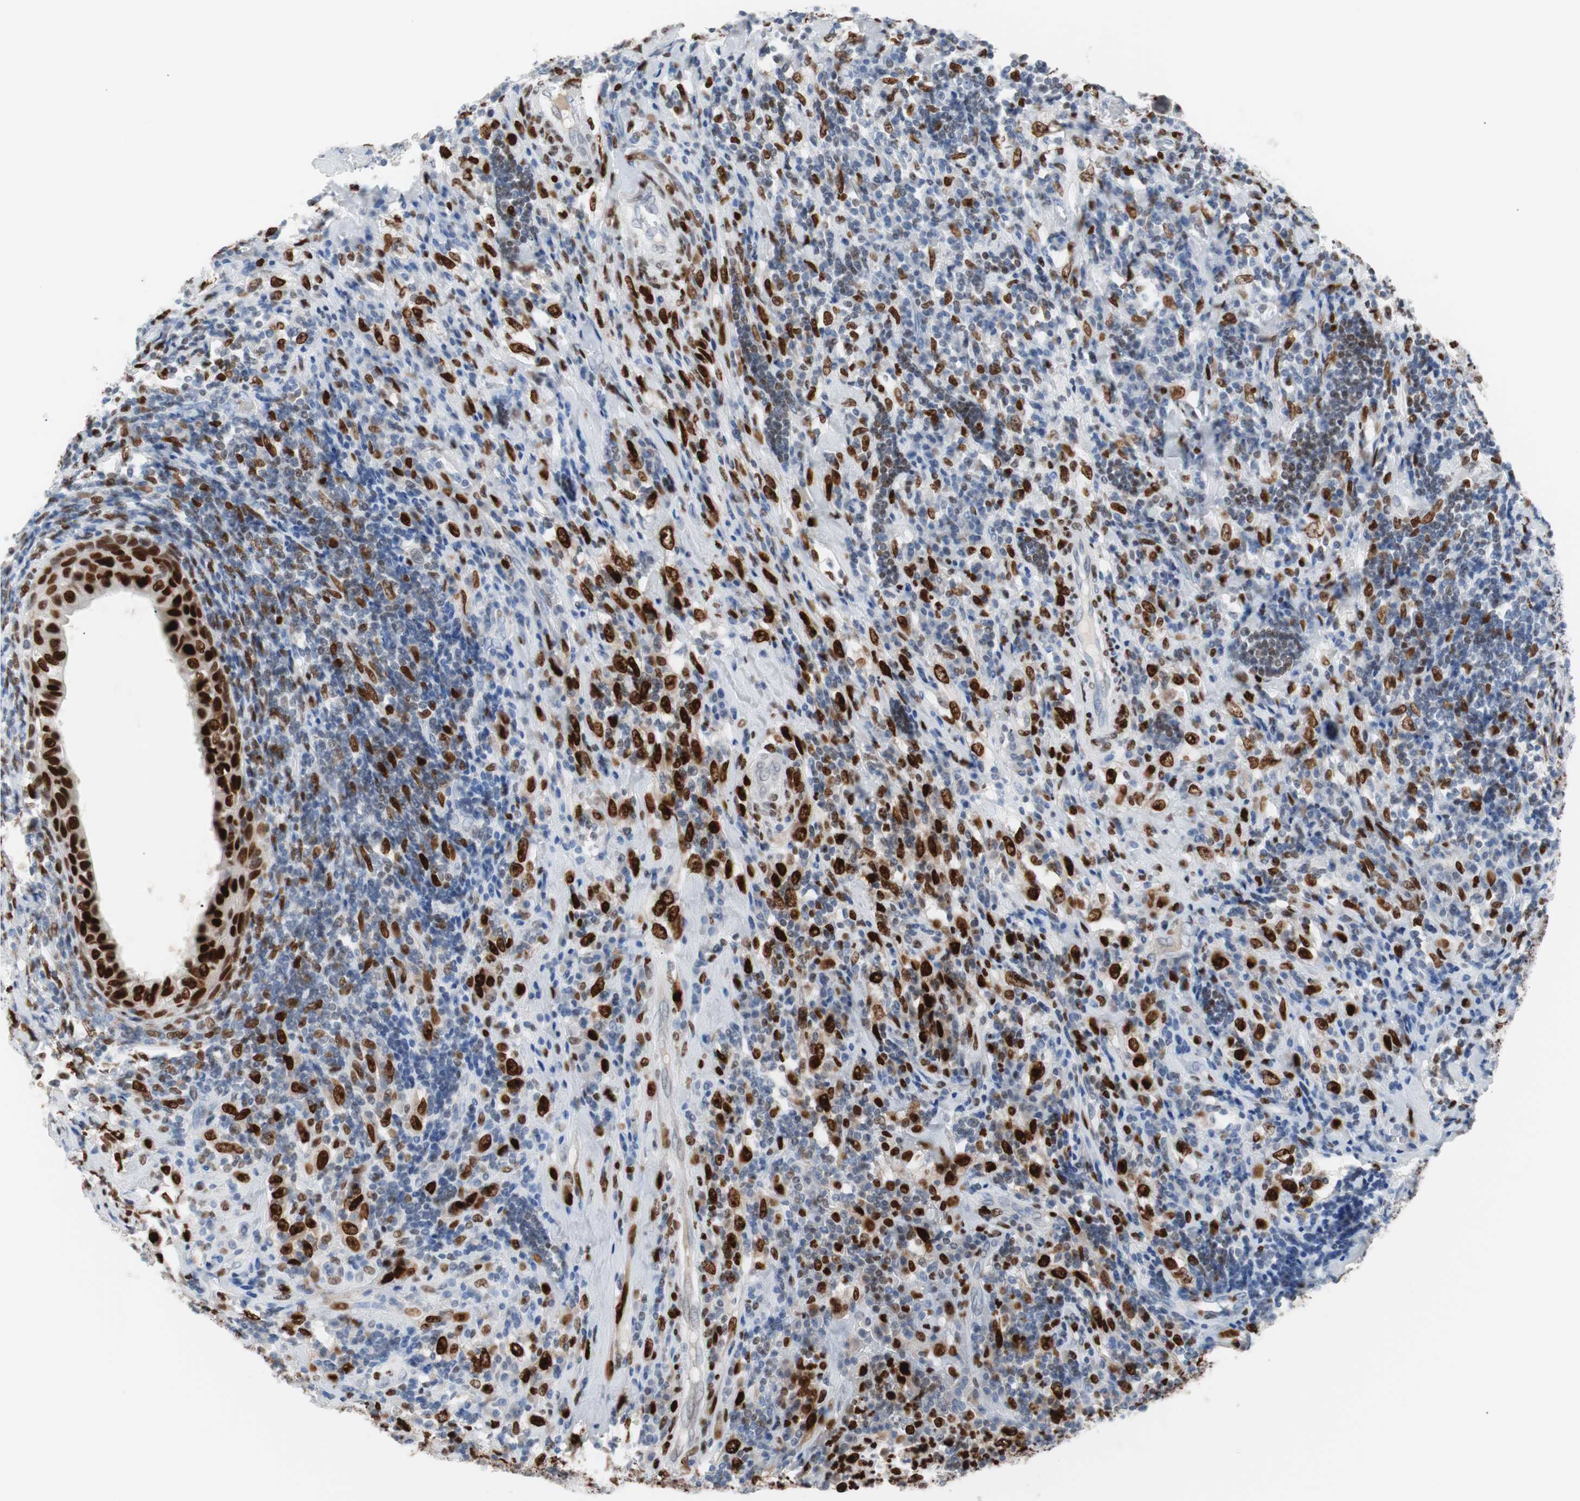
{"staining": {"intensity": "strong", "quantity": ">75%", "location": "nuclear"}, "tissue": "testis cancer", "cell_type": "Tumor cells", "image_type": "cancer", "snomed": [{"axis": "morphology", "description": "Necrosis, NOS"}, {"axis": "morphology", "description": "Carcinoma, Embryonal, NOS"}, {"axis": "topography", "description": "Testis"}], "caption": "IHC staining of testis cancer, which exhibits high levels of strong nuclear expression in approximately >75% of tumor cells indicating strong nuclear protein staining. The staining was performed using DAB (brown) for protein detection and nuclei were counterstained in hematoxylin (blue).", "gene": "CEBPB", "patient": {"sex": "male", "age": 19}}